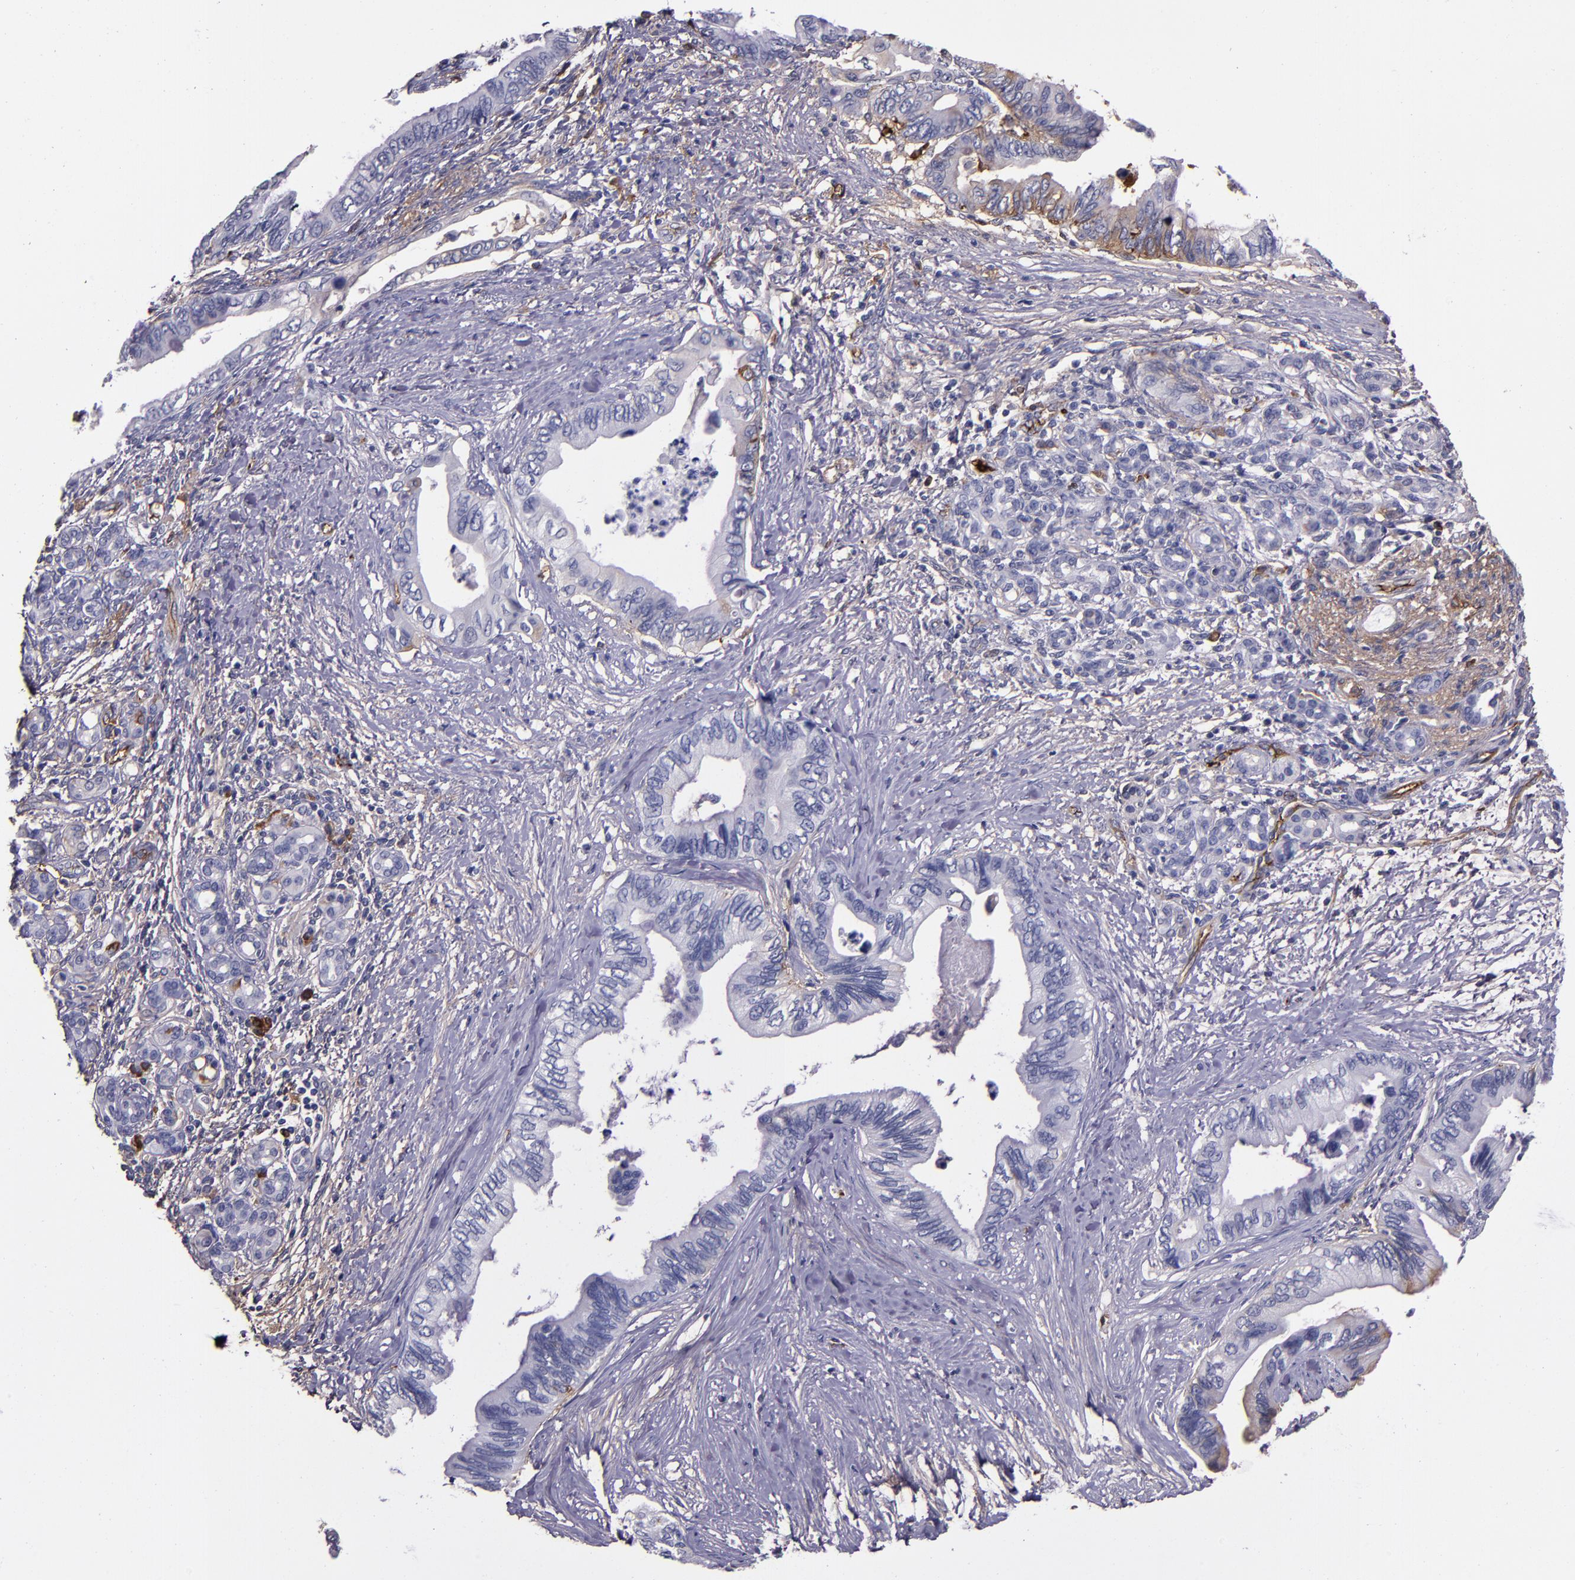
{"staining": {"intensity": "weak", "quantity": "<25%", "location": "cytoplasmic/membranous"}, "tissue": "pancreatic cancer", "cell_type": "Tumor cells", "image_type": "cancer", "snomed": [{"axis": "morphology", "description": "Adenocarcinoma, NOS"}, {"axis": "topography", "description": "Pancreas"}], "caption": "IHC micrograph of neoplastic tissue: human pancreatic cancer (adenocarcinoma) stained with DAB (3,3'-diaminobenzidine) displays no significant protein staining in tumor cells.", "gene": "A2M", "patient": {"sex": "female", "age": 66}}